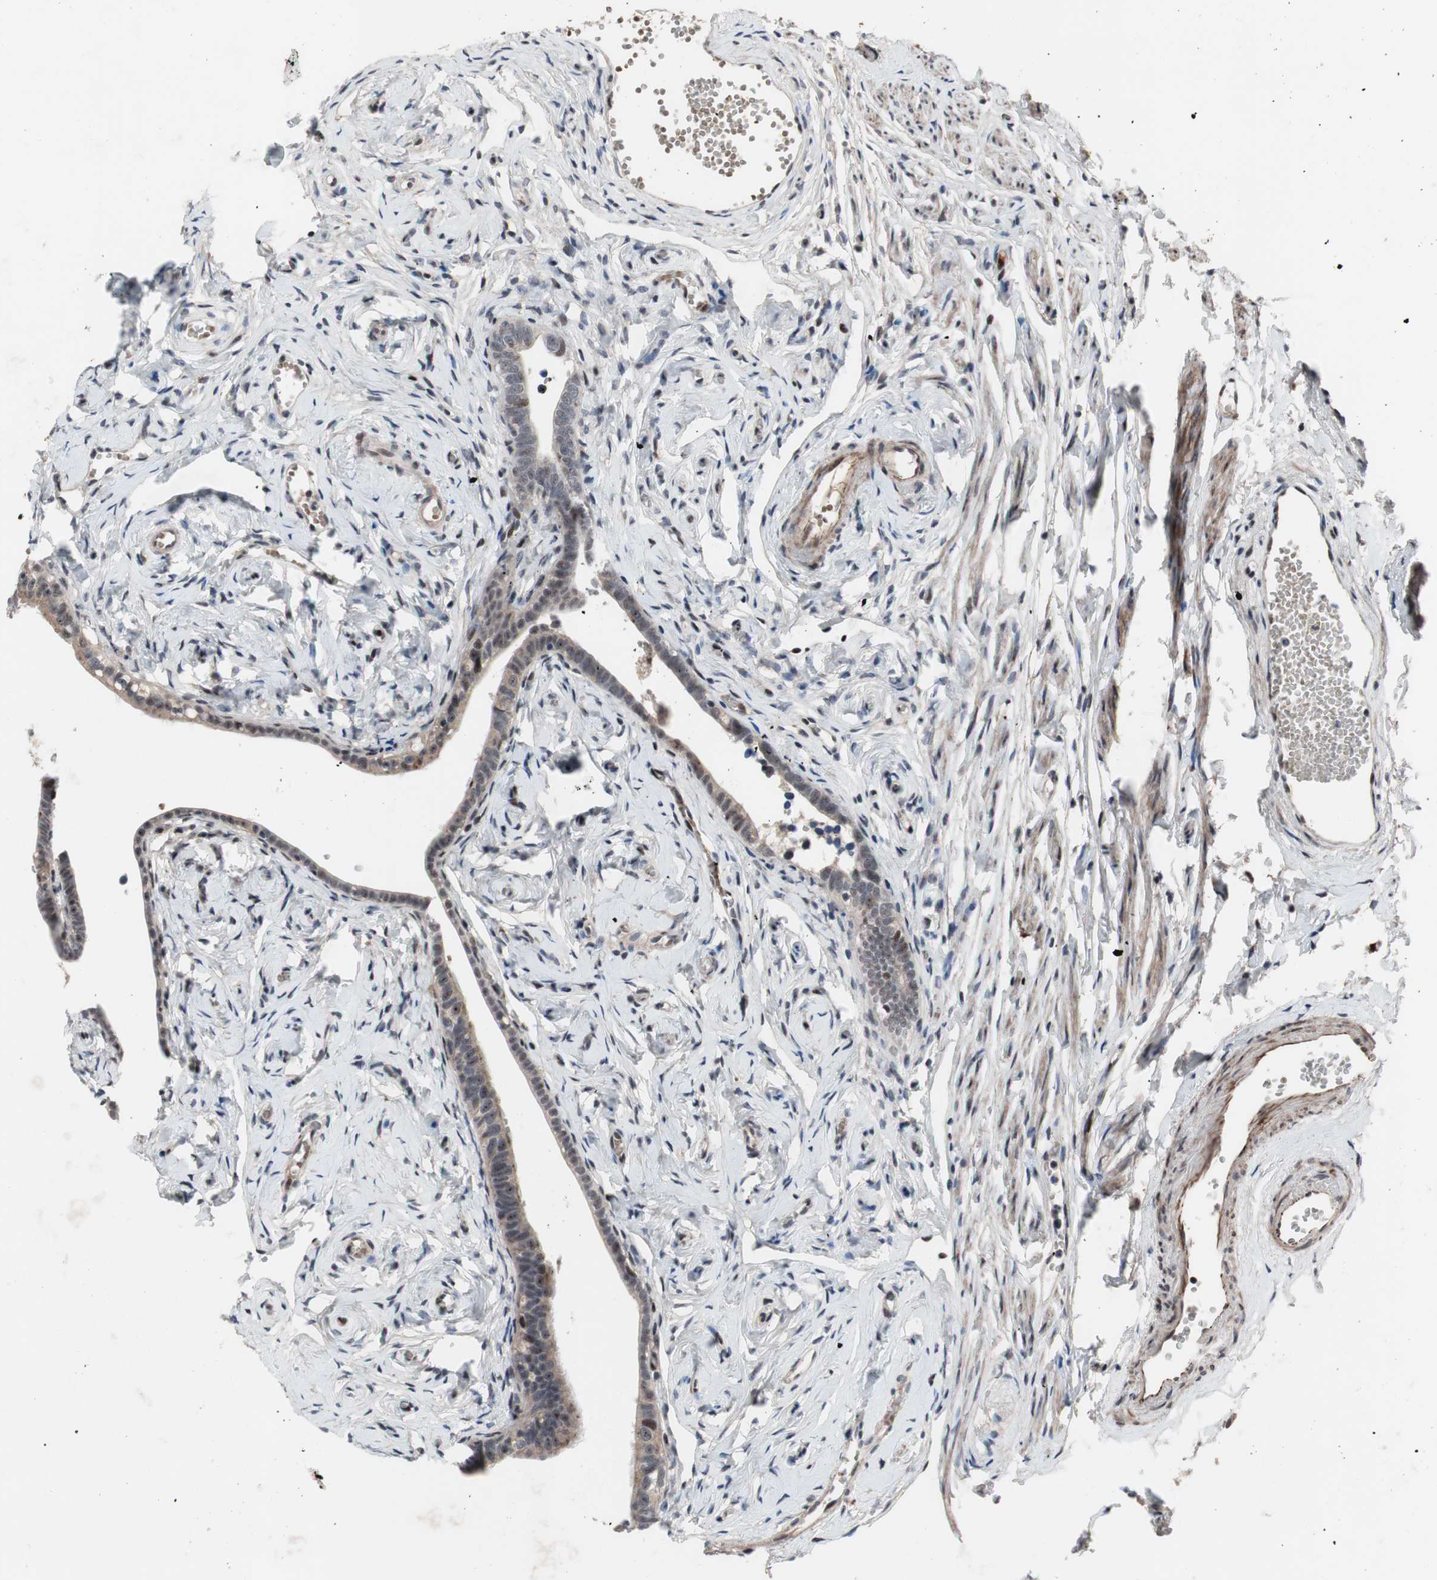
{"staining": {"intensity": "weak", "quantity": "25%-75%", "location": "cytoplasmic/membranous,nuclear"}, "tissue": "fallopian tube", "cell_type": "Glandular cells", "image_type": "normal", "snomed": [{"axis": "morphology", "description": "Normal tissue, NOS"}, {"axis": "topography", "description": "Fallopian tube"}], "caption": "Fallopian tube stained with a protein marker demonstrates weak staining in glandular cells.", "gene": "PINX1", "patient": {"sex": "female", "age": 71}}